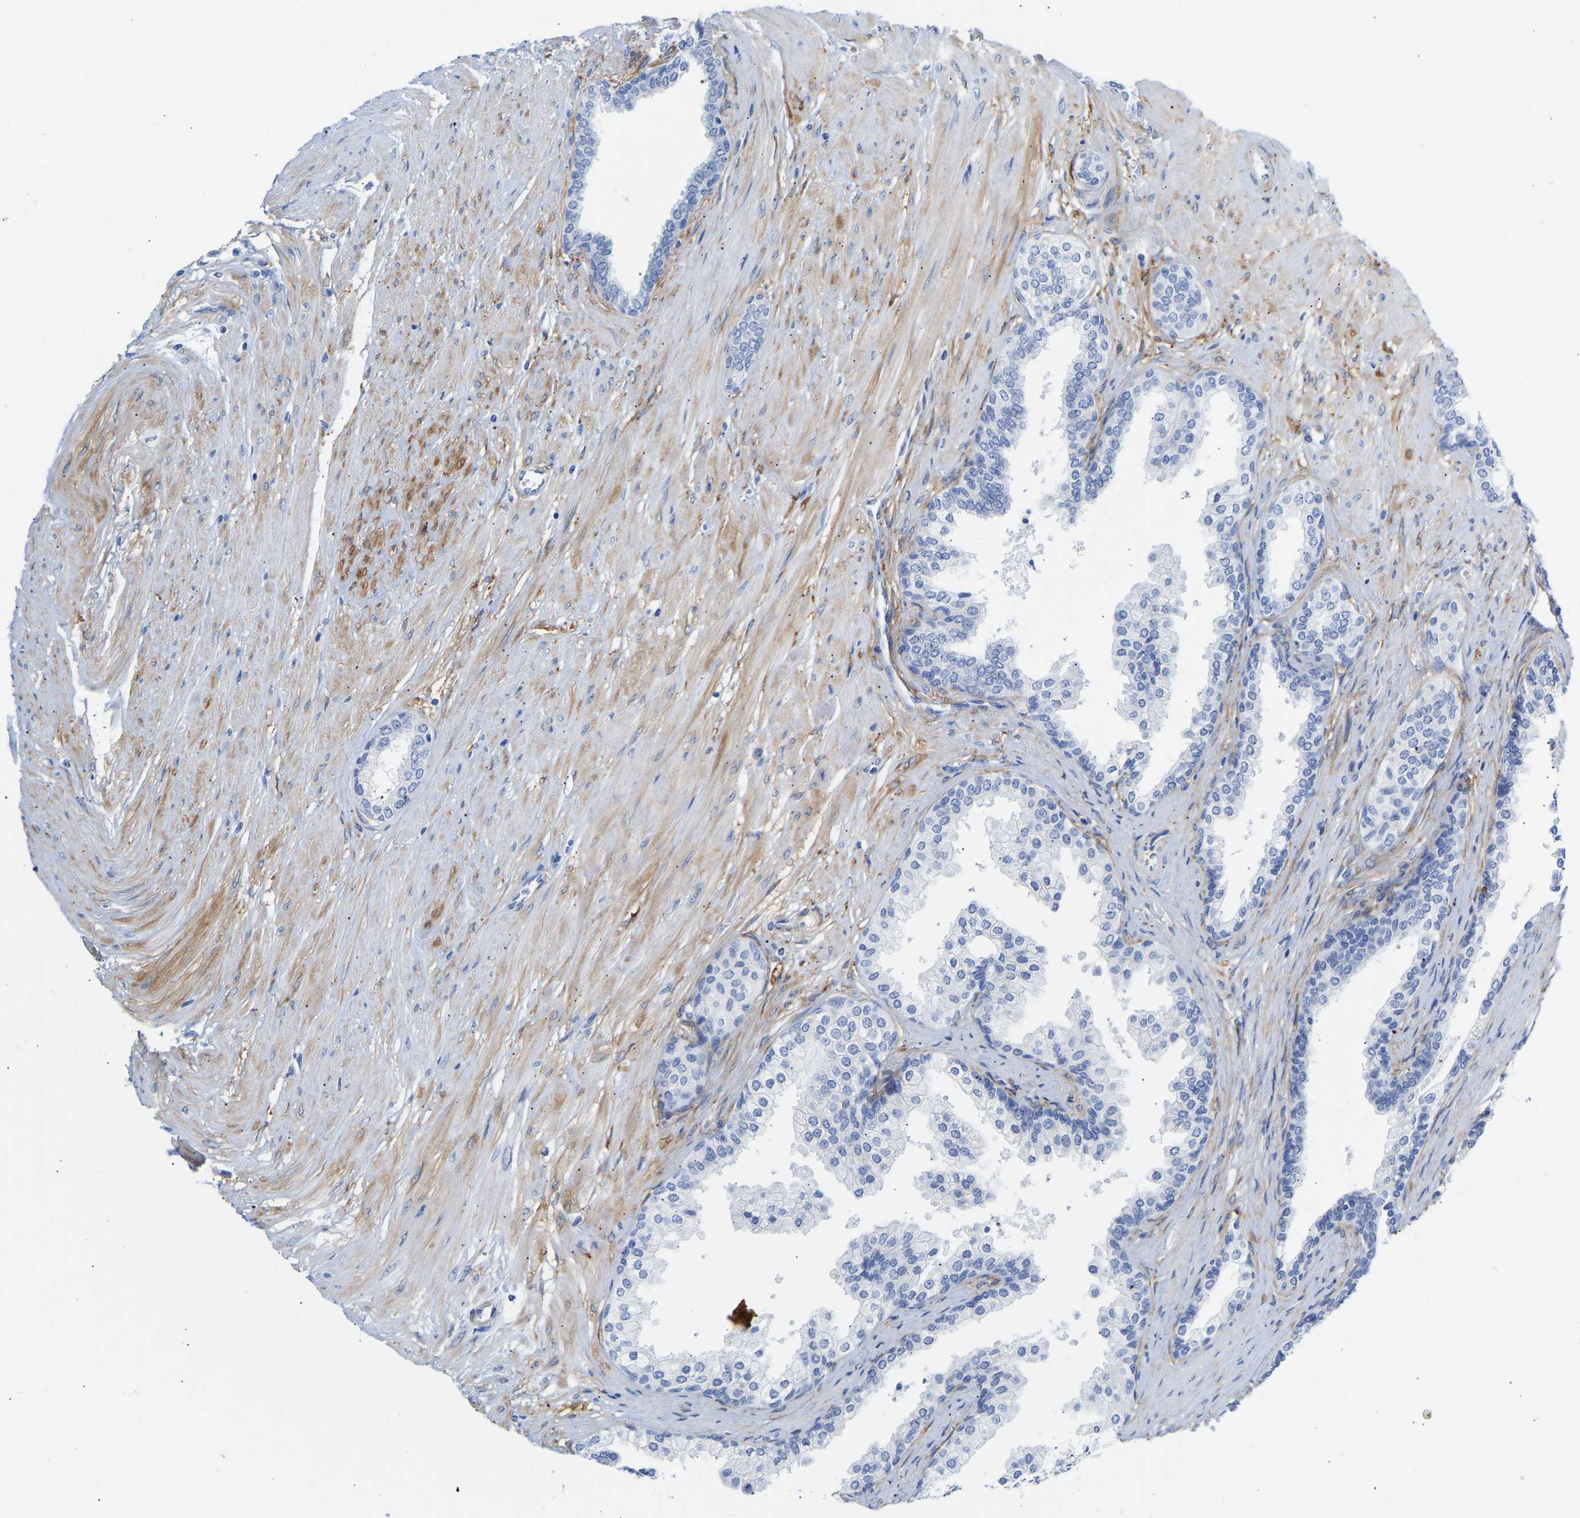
{"staining": {"intensity": "negative", "quantity": "none", "location": "none"}, "tissue": "prostate cancer", "cell_type": "Tumor cells", "image_type": "cancer", "snomed": [{"axis": "morphology", "description": "Adenocarcinoma, Low grade"}, {"axis": "topography", "description": "Prostate"}], "caption": "The histopathology image shows no significant positivity in tumor cells of low-grade adenocarcinoma (prostate).", "gene": "AMPH", "patient": {"sex": "male", "age": 57}}